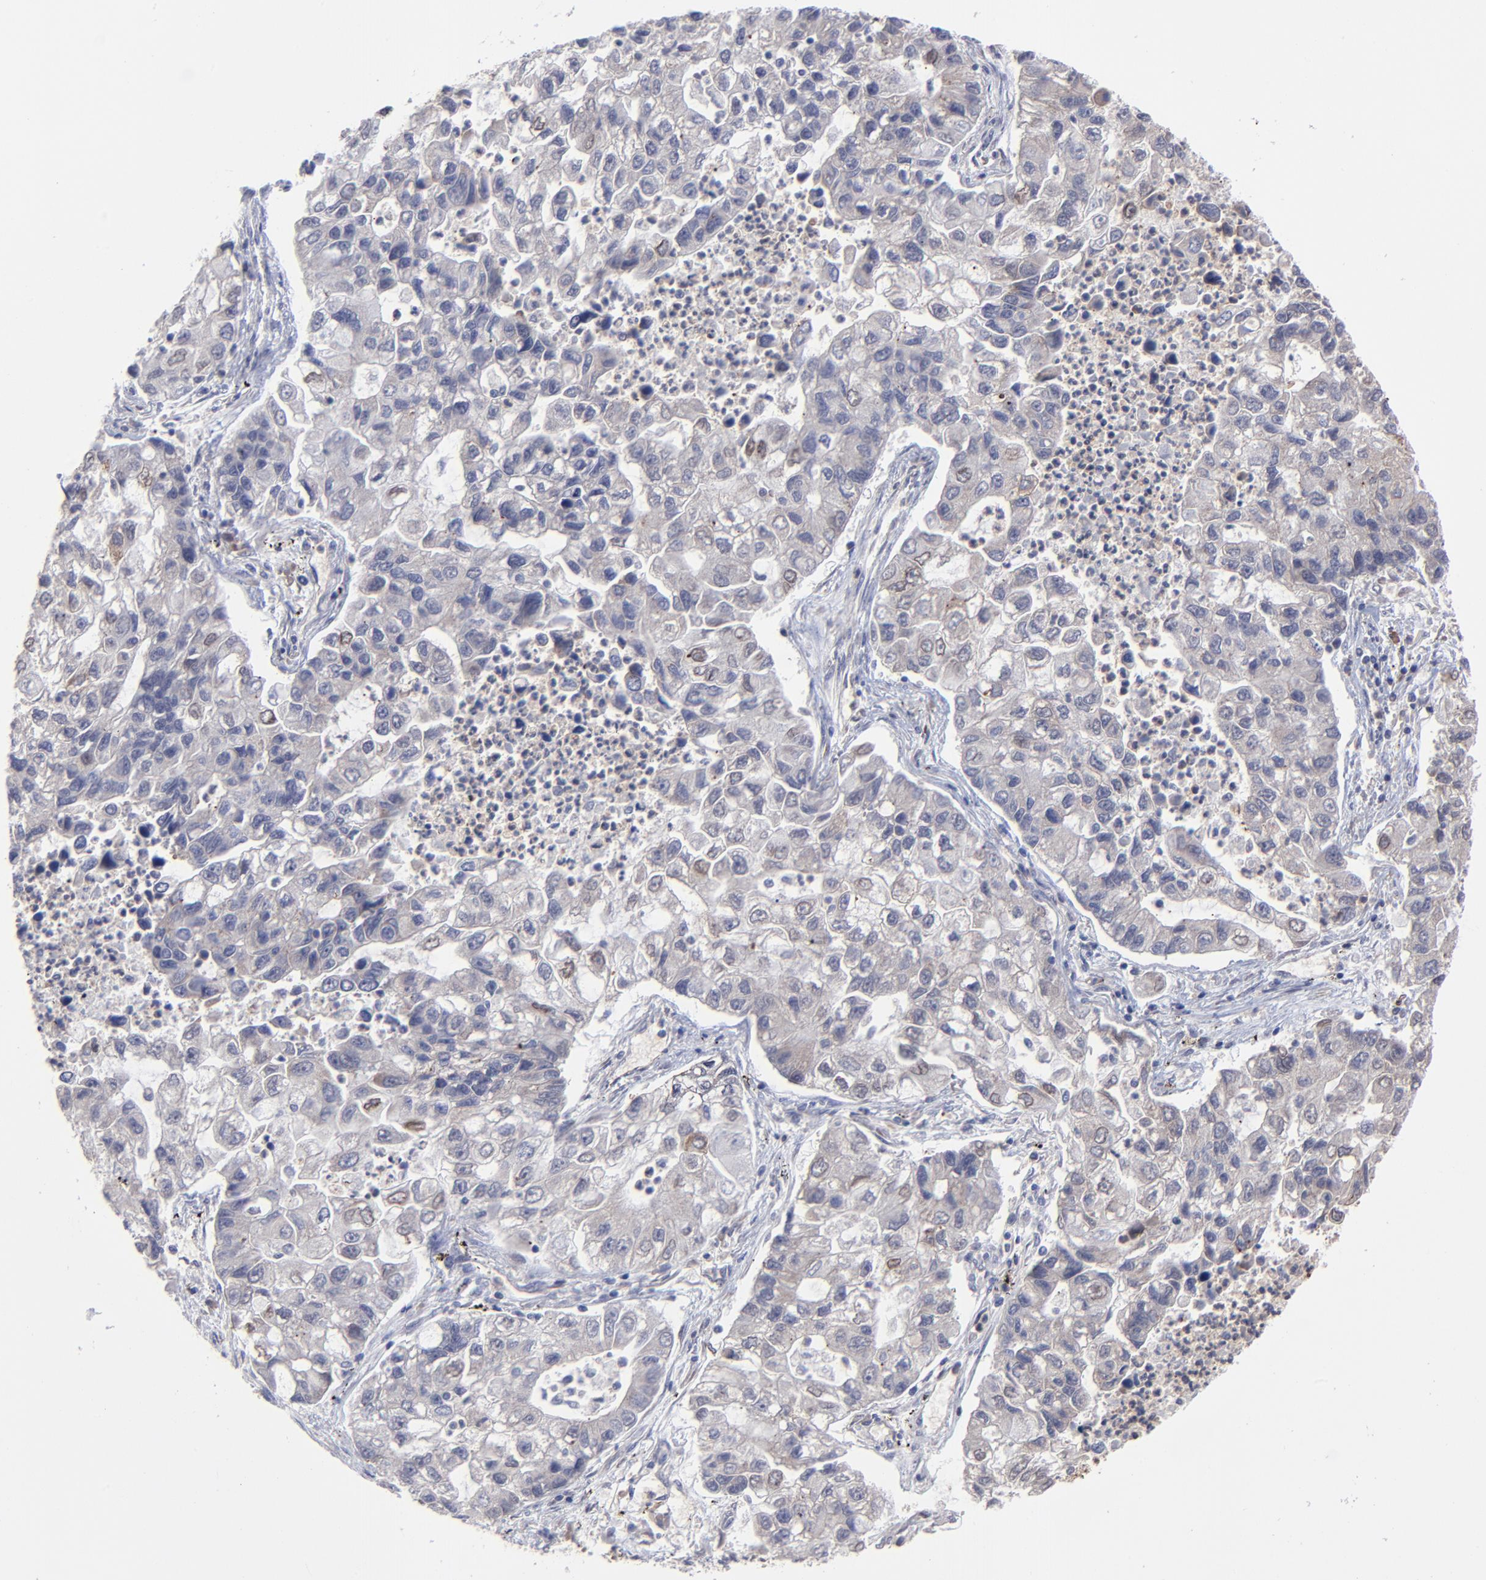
{"staining": {"intensity": "weak", "quantity": "<25%", "location": "cytoplasmic/membranous"}, "tissue": "lung cancer", "cell_type": "Tumor cells", "image_type": "cancer", "snomed": [{"axis": "morphology", "description": "Adenocarcinoma, NOS"}, {"axis": "topography", "description": "Lung"}], "caption": "A high-resolution histopathology image shows immunohistochemistry staining of lung cancer, which displays no significant expression in tumor cells. (Stains: DAB (3,3'-diaminobenzidine) IHC with hematoxylin counter stain, Microscopy: brightfield microscopy at high magnification).", "gene": "ZNF419", "patient": {"sex": "female", "age": 51}}